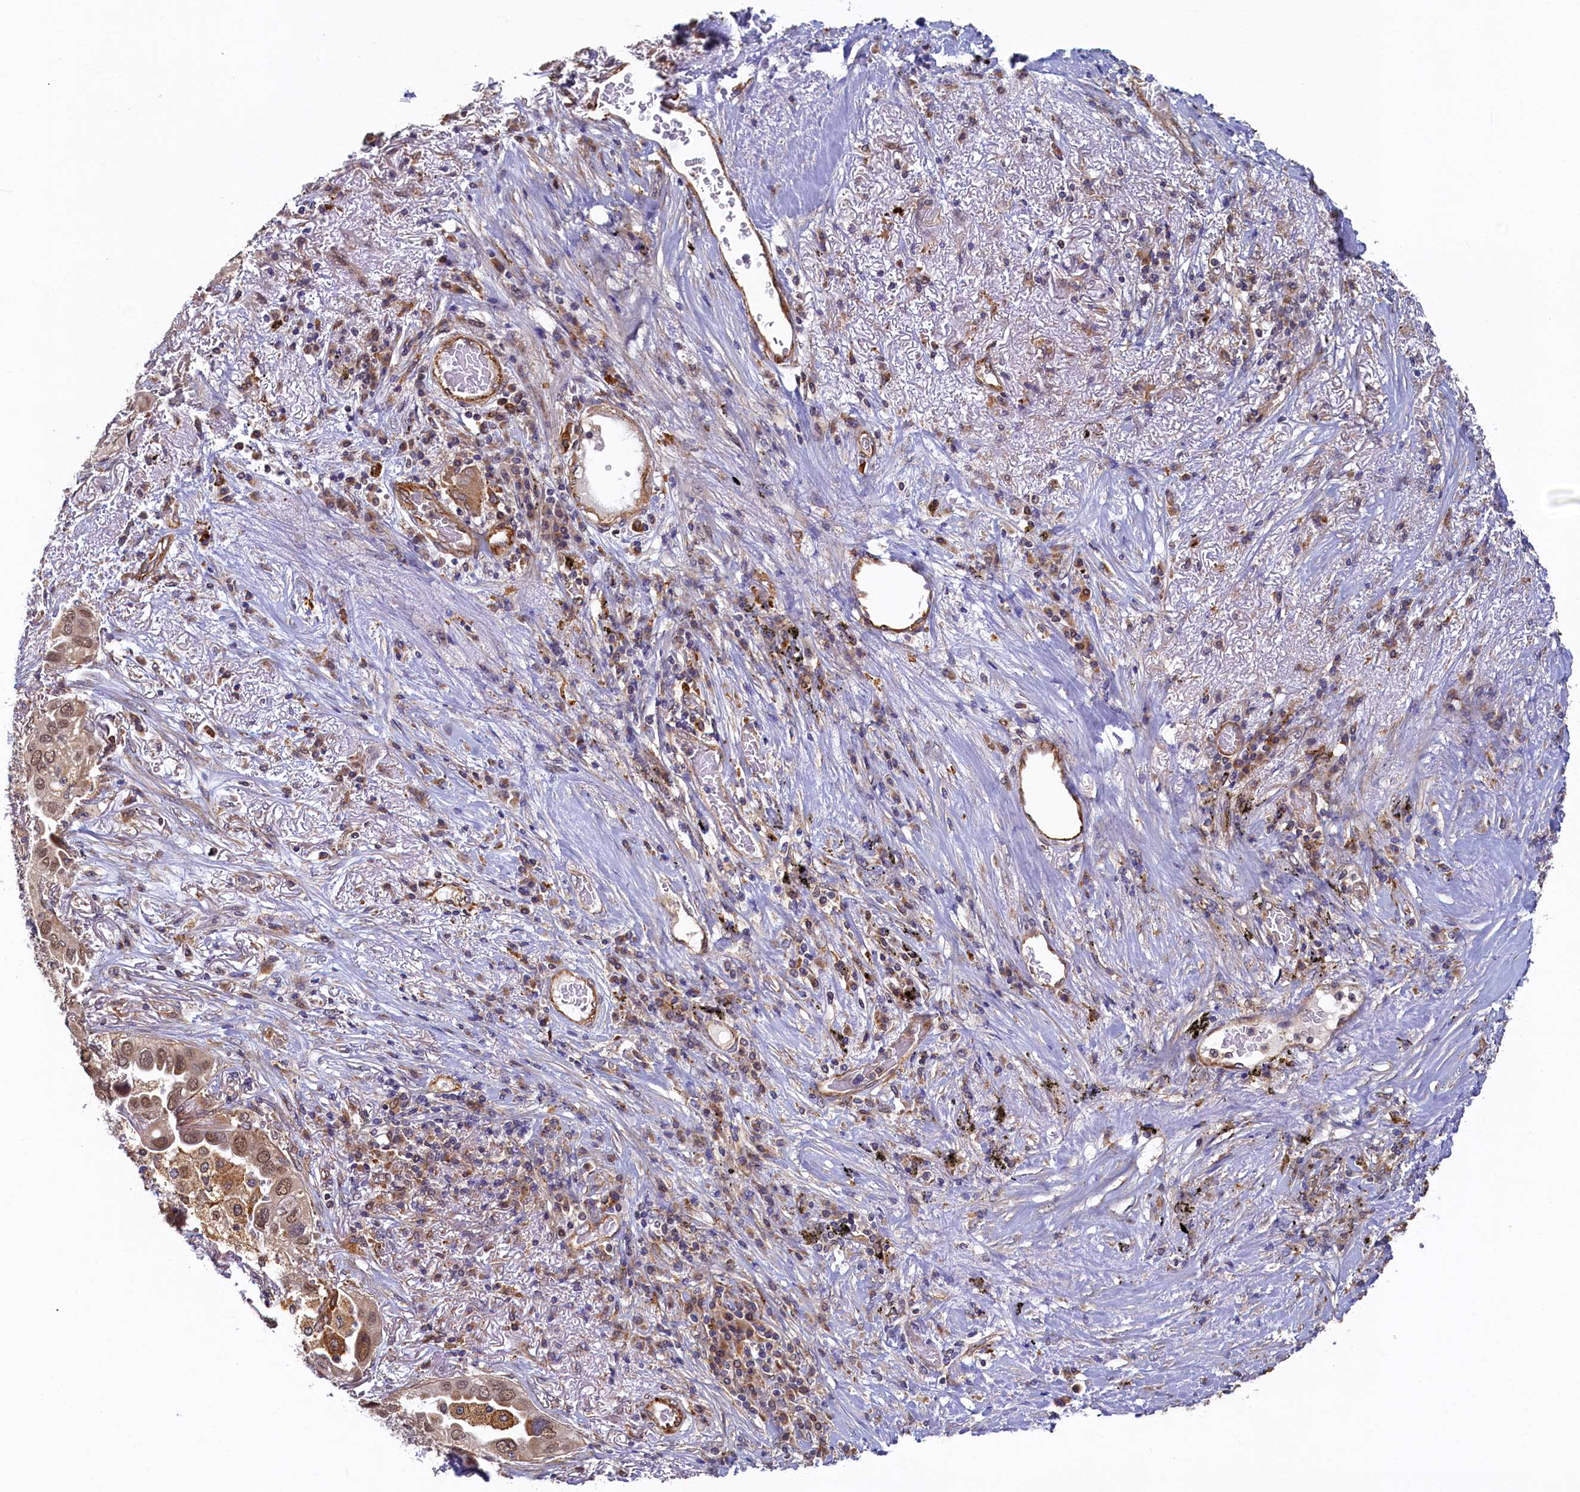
{"staining": {"intensity": "moderate", "quantity": ">75%", "location": "nuclear"}, "tissue": "lung cancer", "cell_type": "Tumor cells", "image_type": "cancer", "snomed": [{"axis": "morphology", "description": "Adenocarcinoma, NOS"}, {"axis": "topography", "description": "Lung"}], "caption": "Immunohistochemistry (IHC) histopathology image of adenocarcinoma (lung) stained for a protein (brown), which reveals medium levels of moderate nuclear expression in approximately >75% of tumor cells.", "gene": "STX12", "patient": {"sex": "female", "age": 76}}